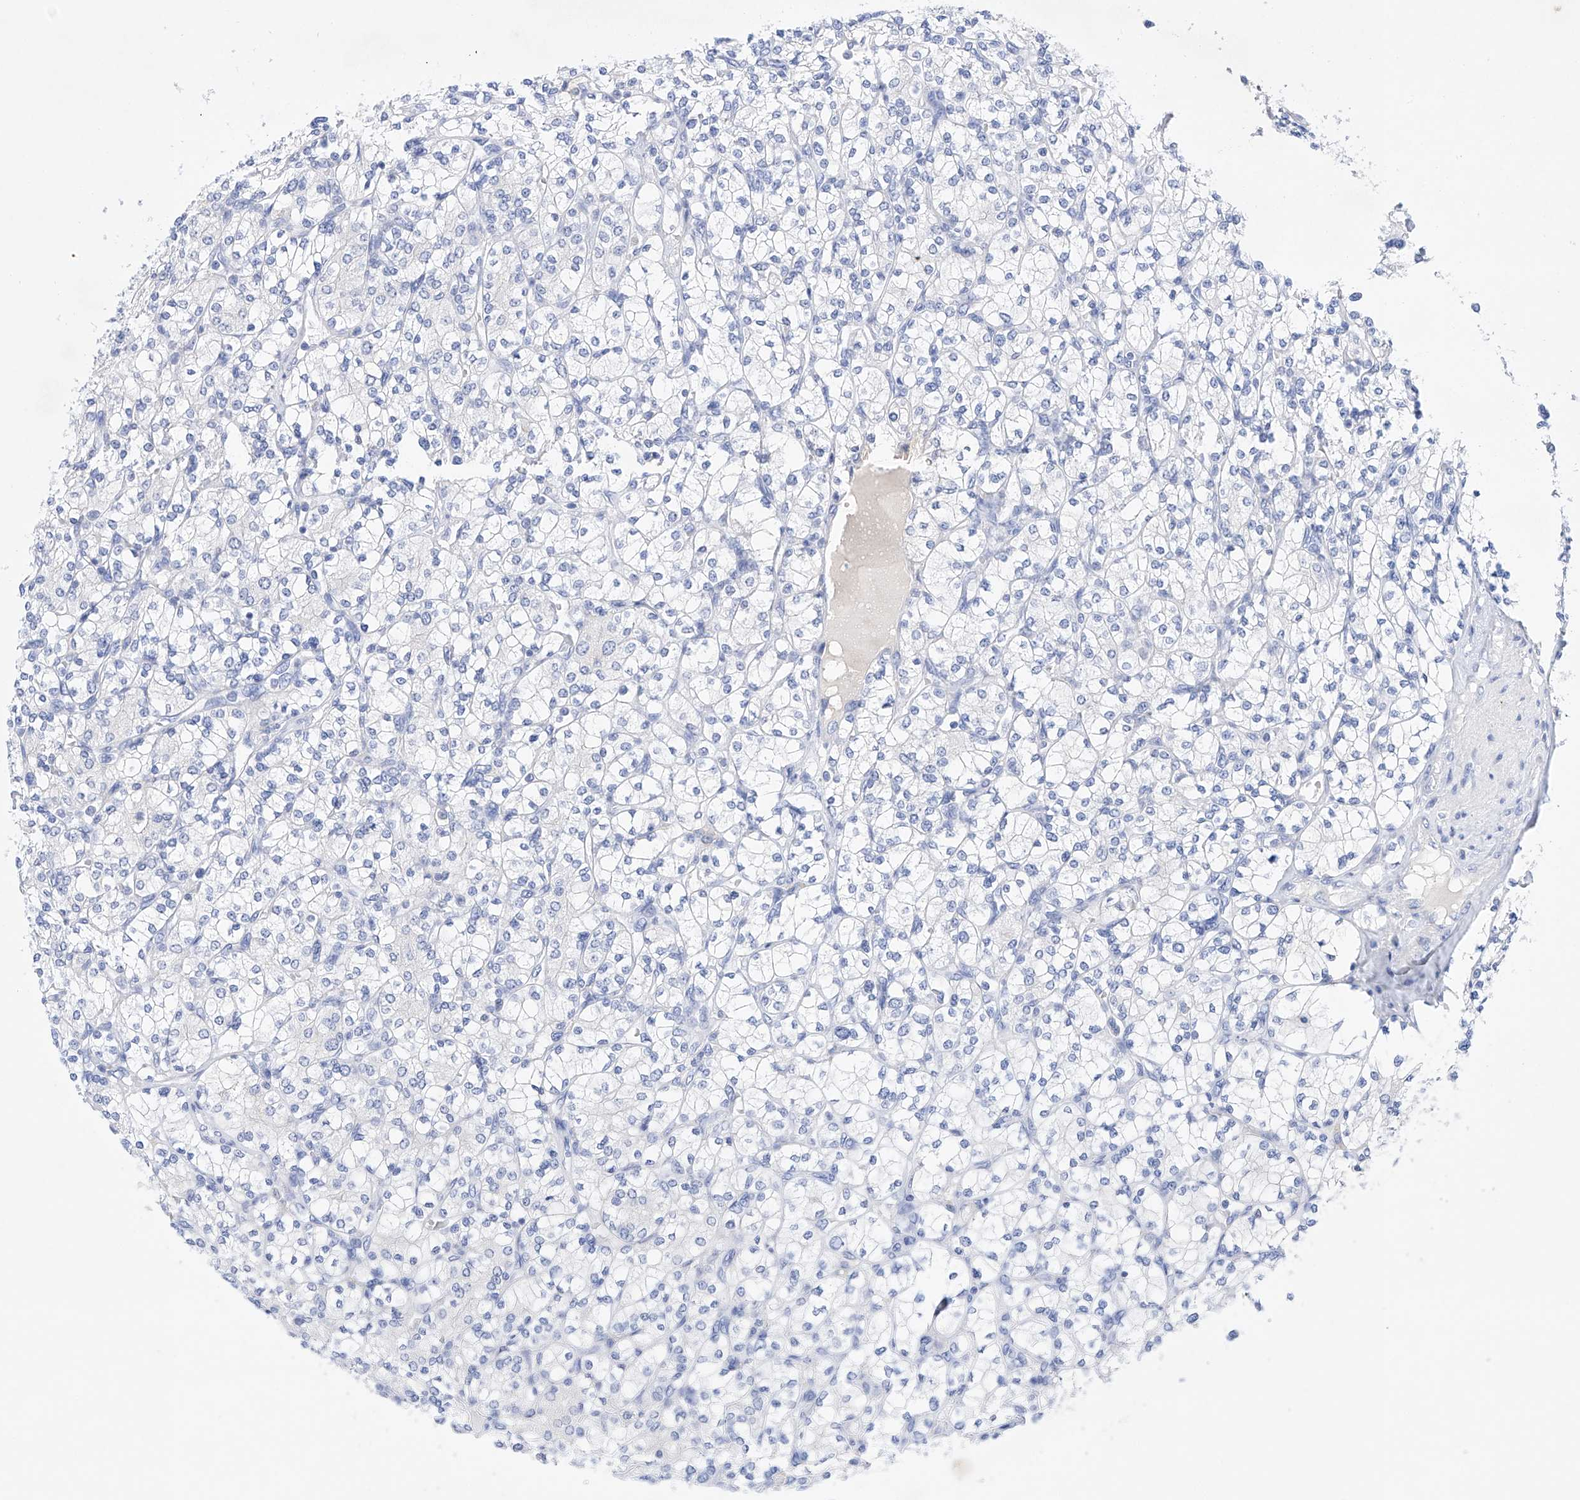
{"staining": {"intensity": "negative", "quantity": "none", "location": "none"}, "tissue": "renal cancer", "cell_type": "Tumor cells", "image_type": "cancer", "snomed": [{"axis": "morphology", "description": "Adenocarcinoma, NOS"}, {"axis": "topography", "description": "Kidney"}], "caption": "Renal cancer (adenocarcinoma) stained for a protein using immunohistochemistry (IHC) demonstrates no positivity tumor cells.", "gene": "LURAP1", "patient": {"sex": "male", "age": 77}}